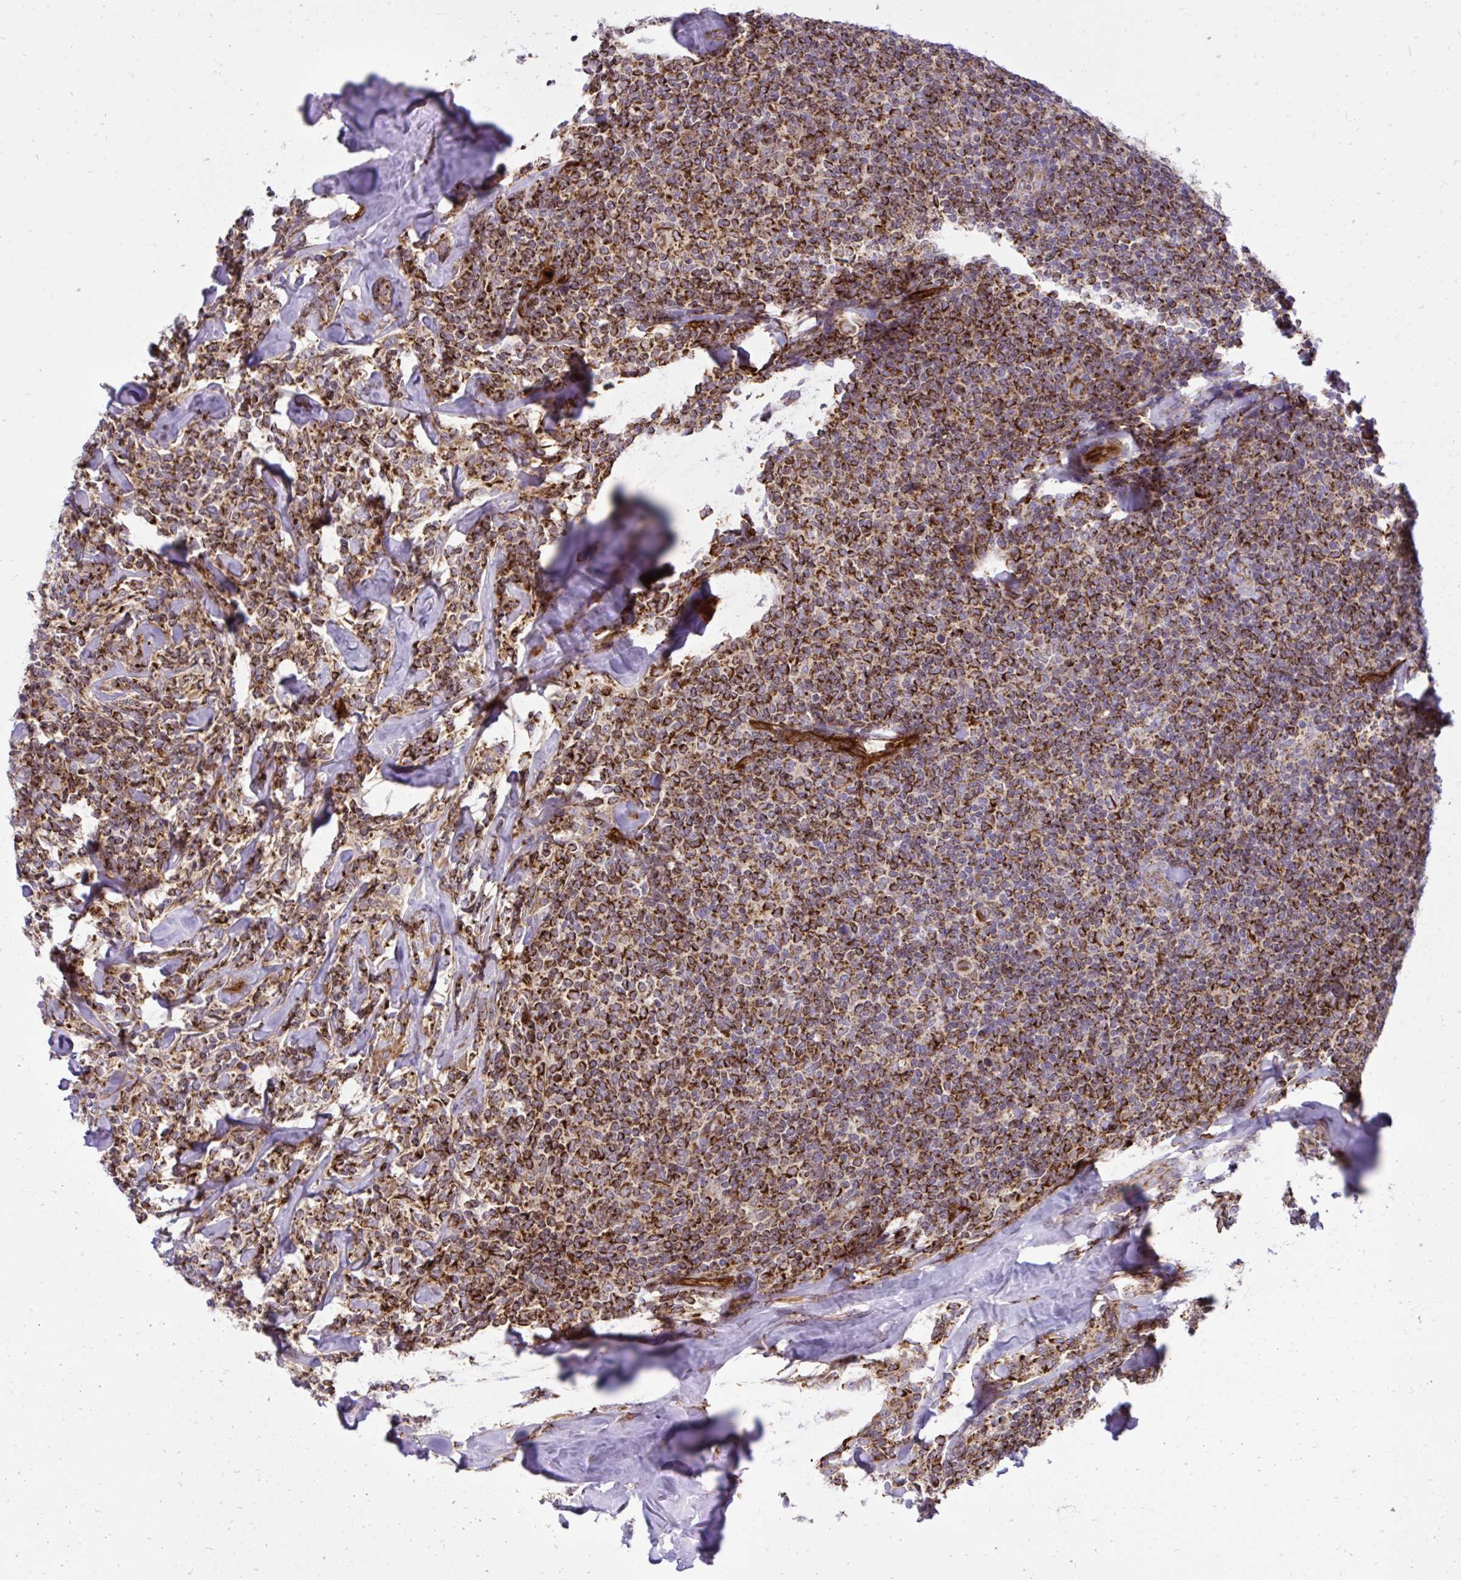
{"staining": {"intensity": "strong", "quantity": ">75%", "location": "cytoplasmic/membranous"}, "tissue": "lymphoma", "cell_type": "Tumor cells", "image_type": "cancer", "snomed": [{"axis": "morphology", "description": "Malignant lymphoma, non-Hodgkin's type, Low grade"}, {"axis": "topography", "description": "Lymph node"}], "caption": "Protein positivity by IHC shows strong cytoplasmic/membranous expression in approximately >75% of tumor cells in malignant lymphoma, non-Hodgkin's type (low-grade).", "gene": "LIMS1", "patient": {"sex": "female", "age": 56}}